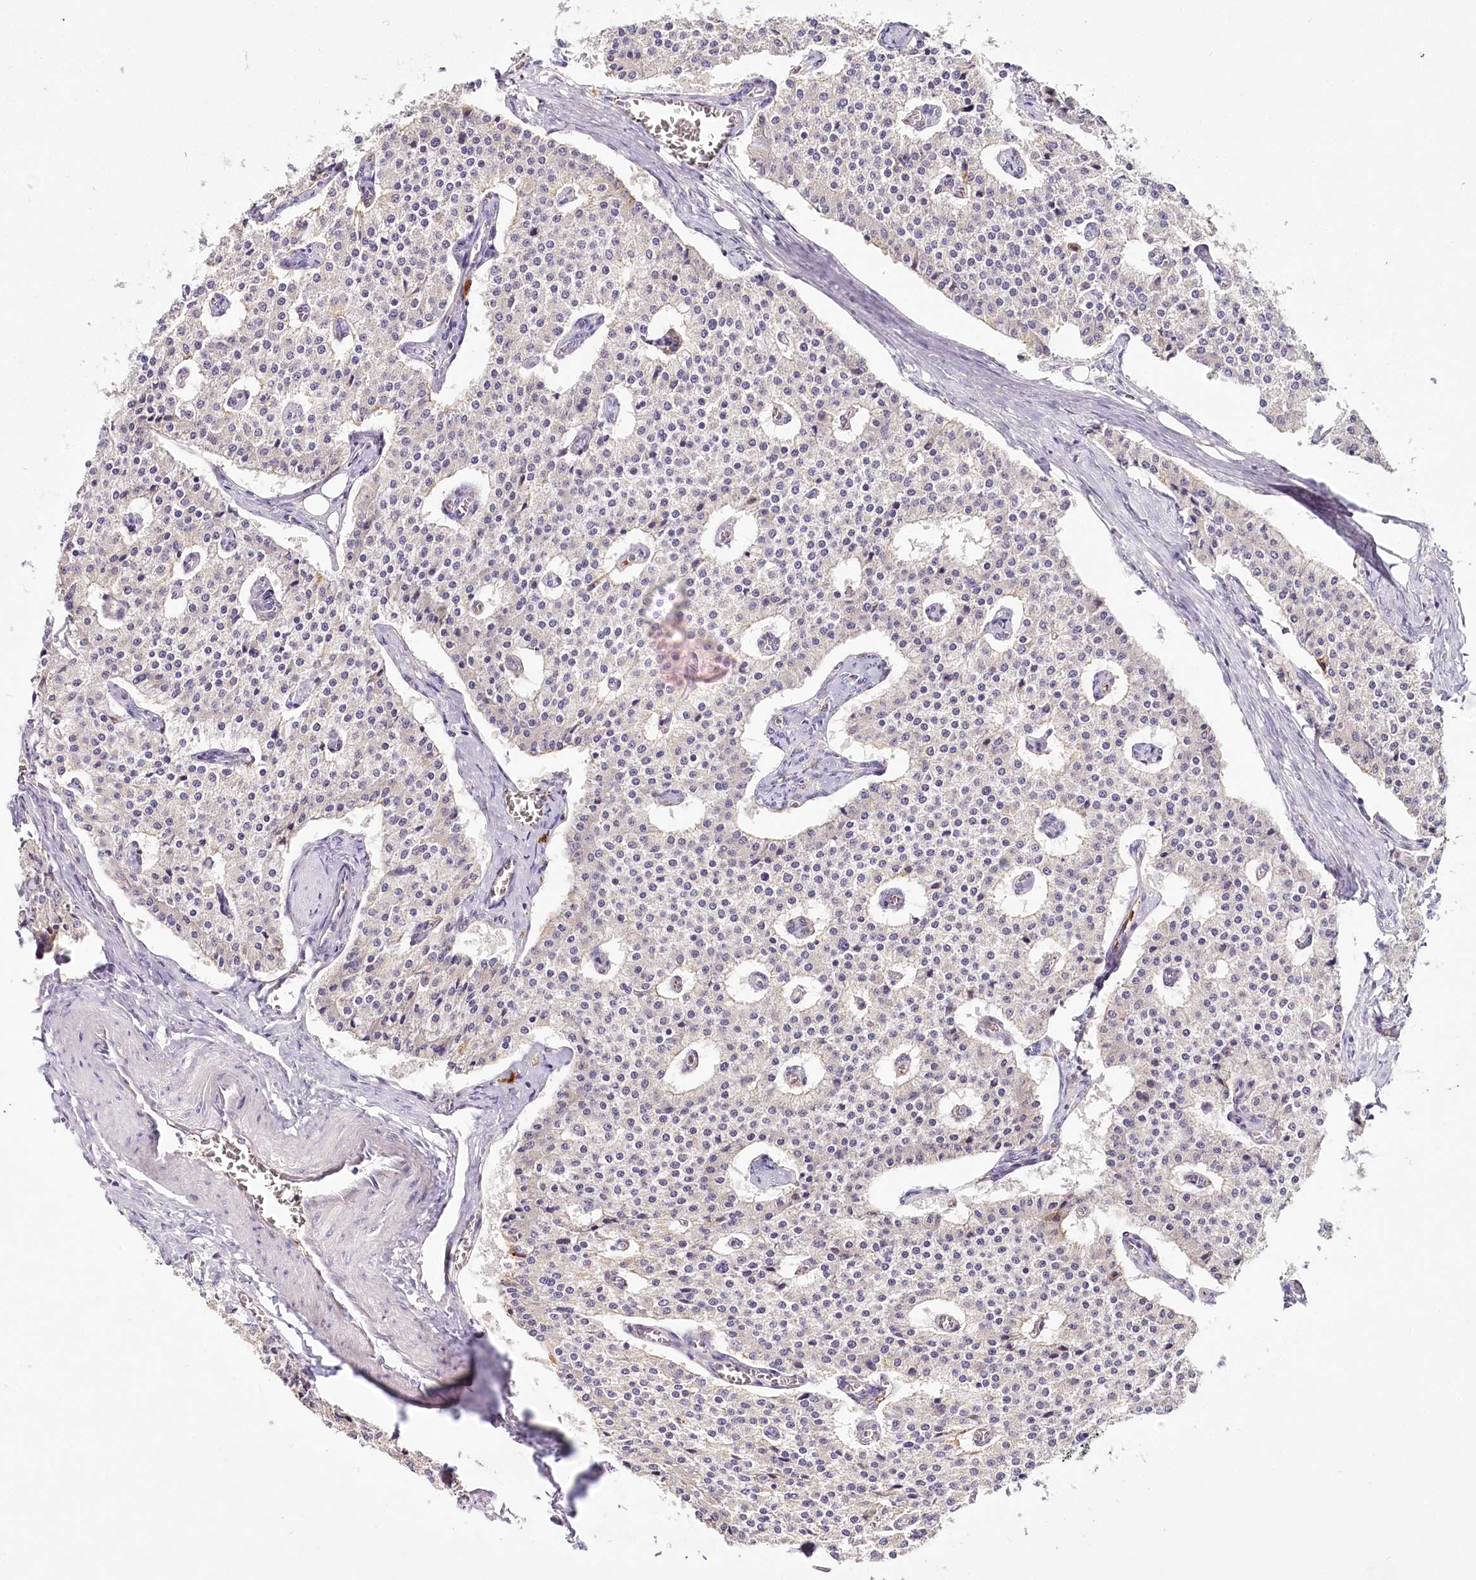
{"staining": {"intensity": "negative", "quantity": "none", "location": "none"}, "tissue": "carcinoid", "cell_type": "Tumor cells", "image_type": "cancer", "snomed": [{"axis": "morphology", "description": "Carcinoid, malignant, NOS"}, {"axis": "topography", "description": "Colon"}], "caption": "A histopathology image of human carcinoid (malignant) is negative for staining in tumor cells.", "gene": "VWA5A", "patient": {"sex": "female", "age": 52}}